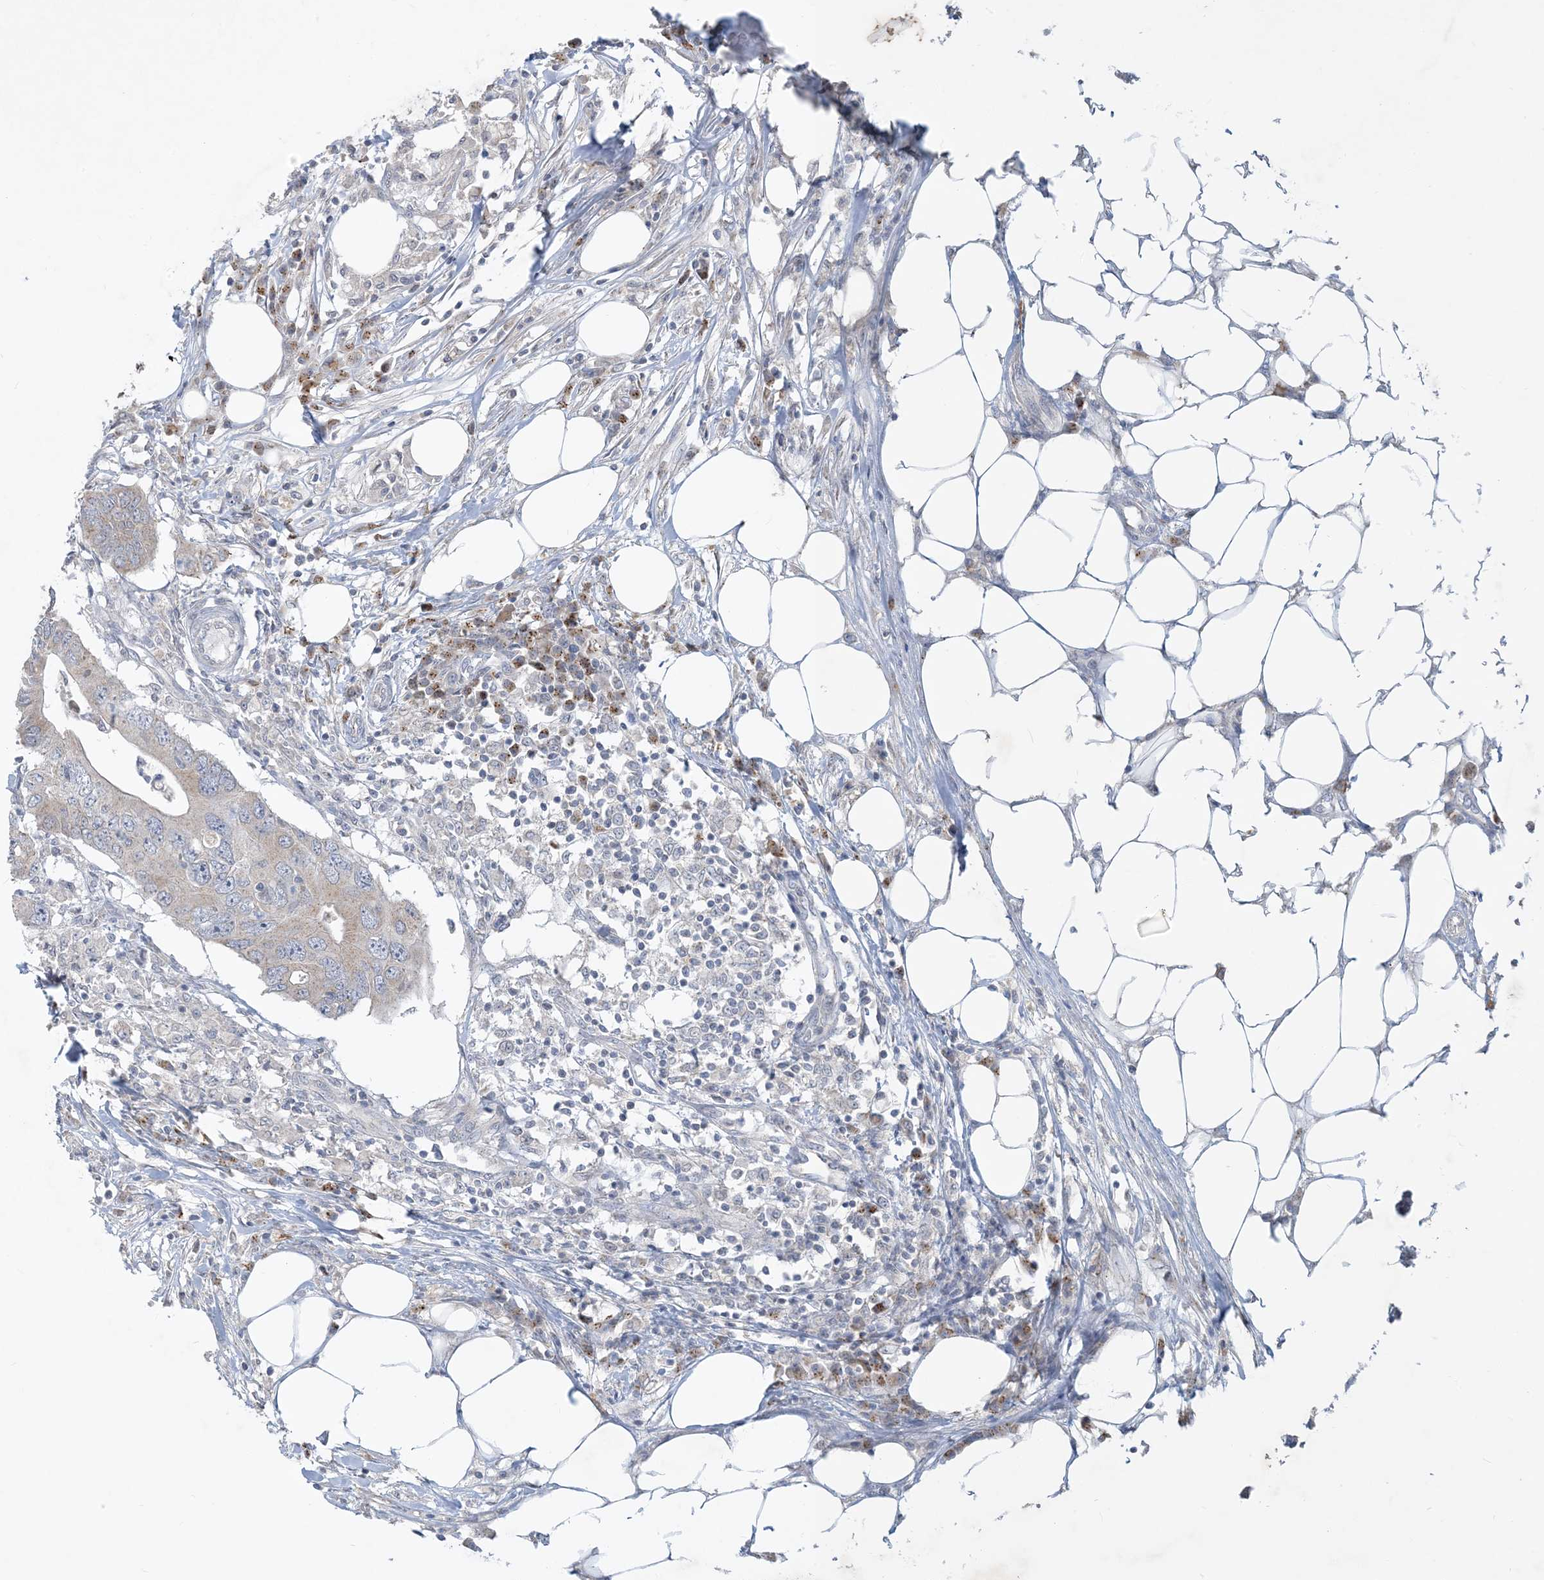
{"staining": {"intensity": "weak", "quantity": "25%-75%", "location": "cytoplasmic/membranous"}, "tissue": "colorectal cancer", "cell_type": "Tumor cells", "image_type": "cancer", "snomed": [{"axis": "morphology", "description": "Adenocarcinoma, NOS"}, {"axis": "topography", "description": "Colon"}], "caption": "Protein staining by IHC displays weak cytoplasmic/membranous positivity in about 25%-75% of tumor cells in colorectal adenocarcinoma.", "gene": "CCDC14", "patient": {"sex": "male", "age": 71}}